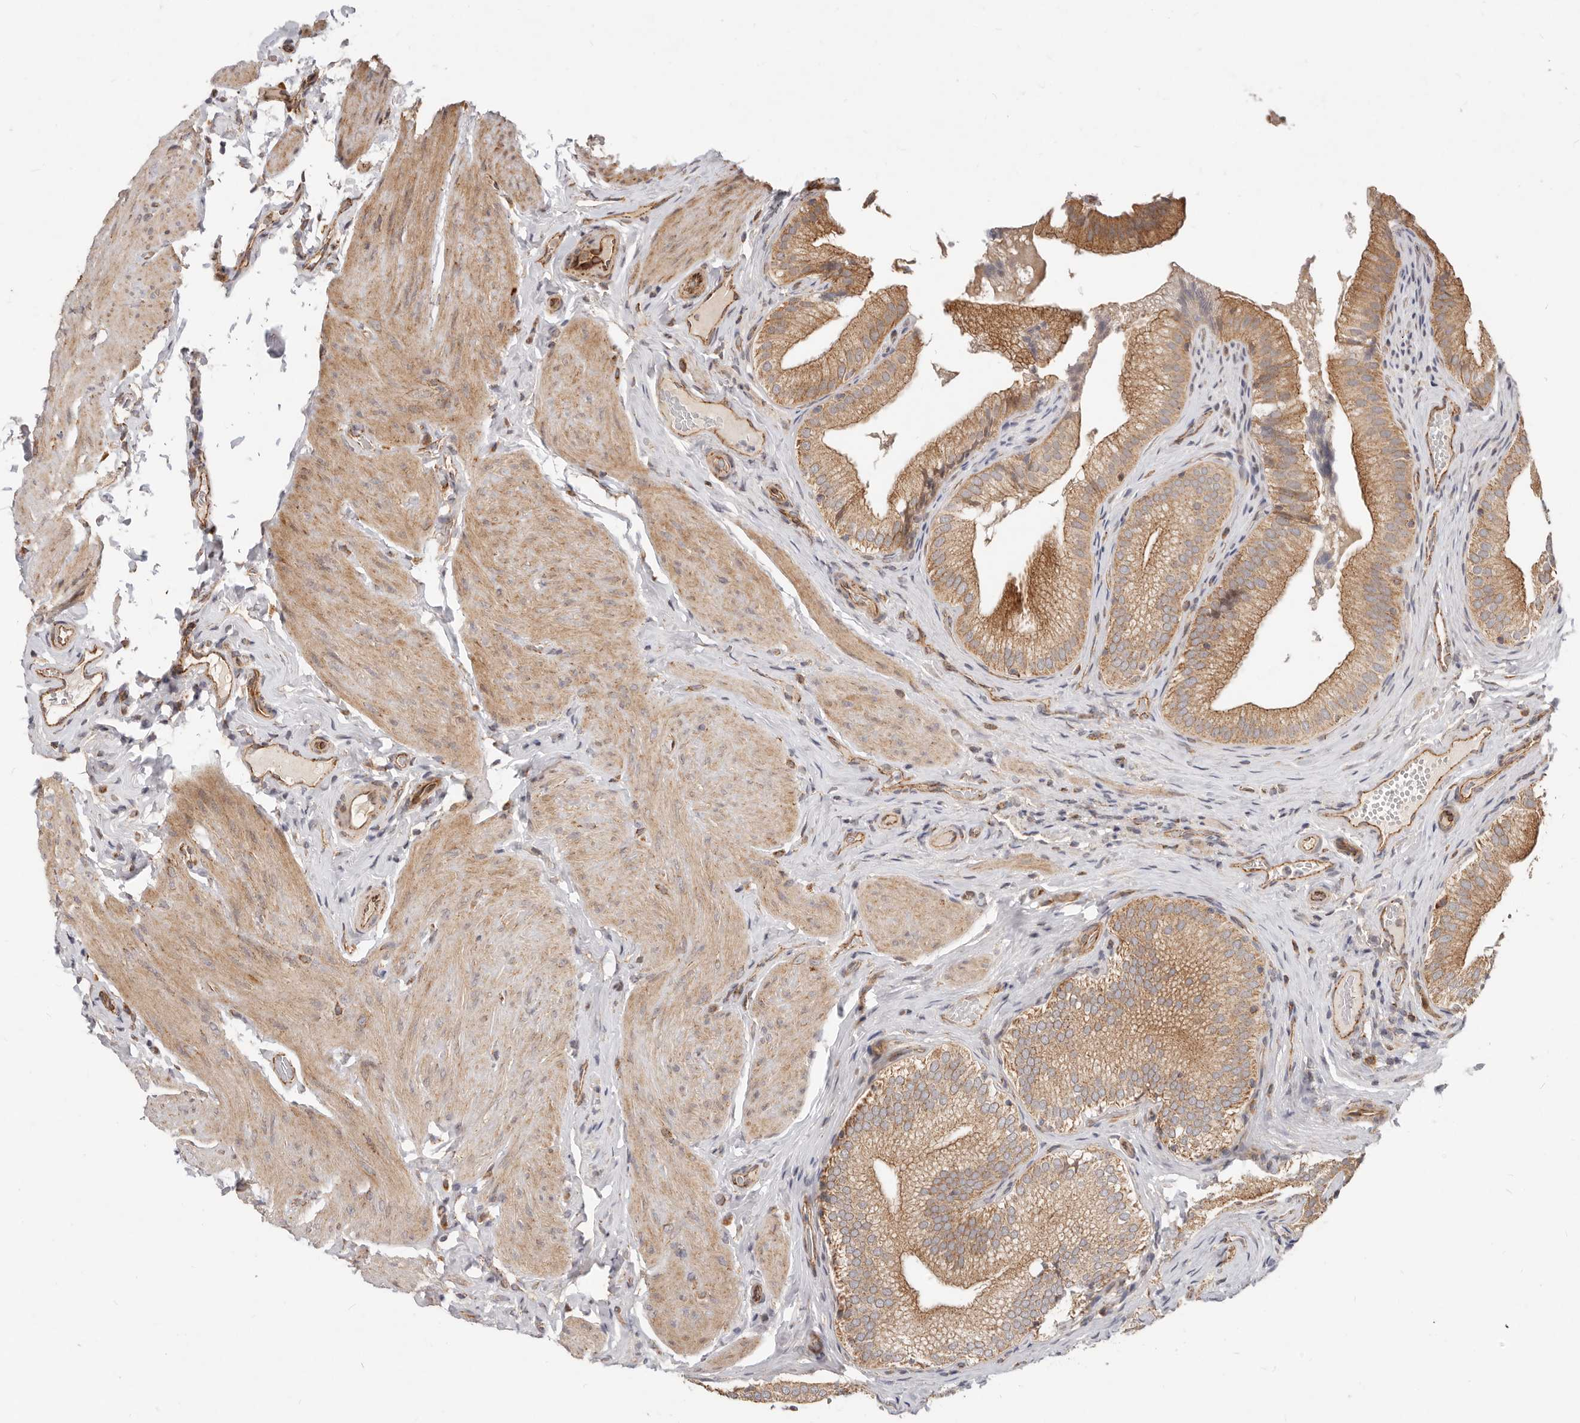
{"staining": {"intensity": "moderate", "quantity": ">75%", "location": "cytoplasmic/membranous"}, "tissue": "gallbladder", "cell_type": "Glandular cells", "image_type": "normal", "snomed": [{"axis": "morphology", "description": "Normal tissue, NOS"}, {"axis": "topography", "description": "Gallbladder"}], "caption": "Immunohistochemistry of unremarkable gallbladder shows medium levels of moderate cytoplasmic/membranous positivity in approximately >75% of glandular cells. (Brightfield microscopy of DAB IHC at high magnification).", "gene": "USP49", "patient": {"sex": "female", "age": 30}}